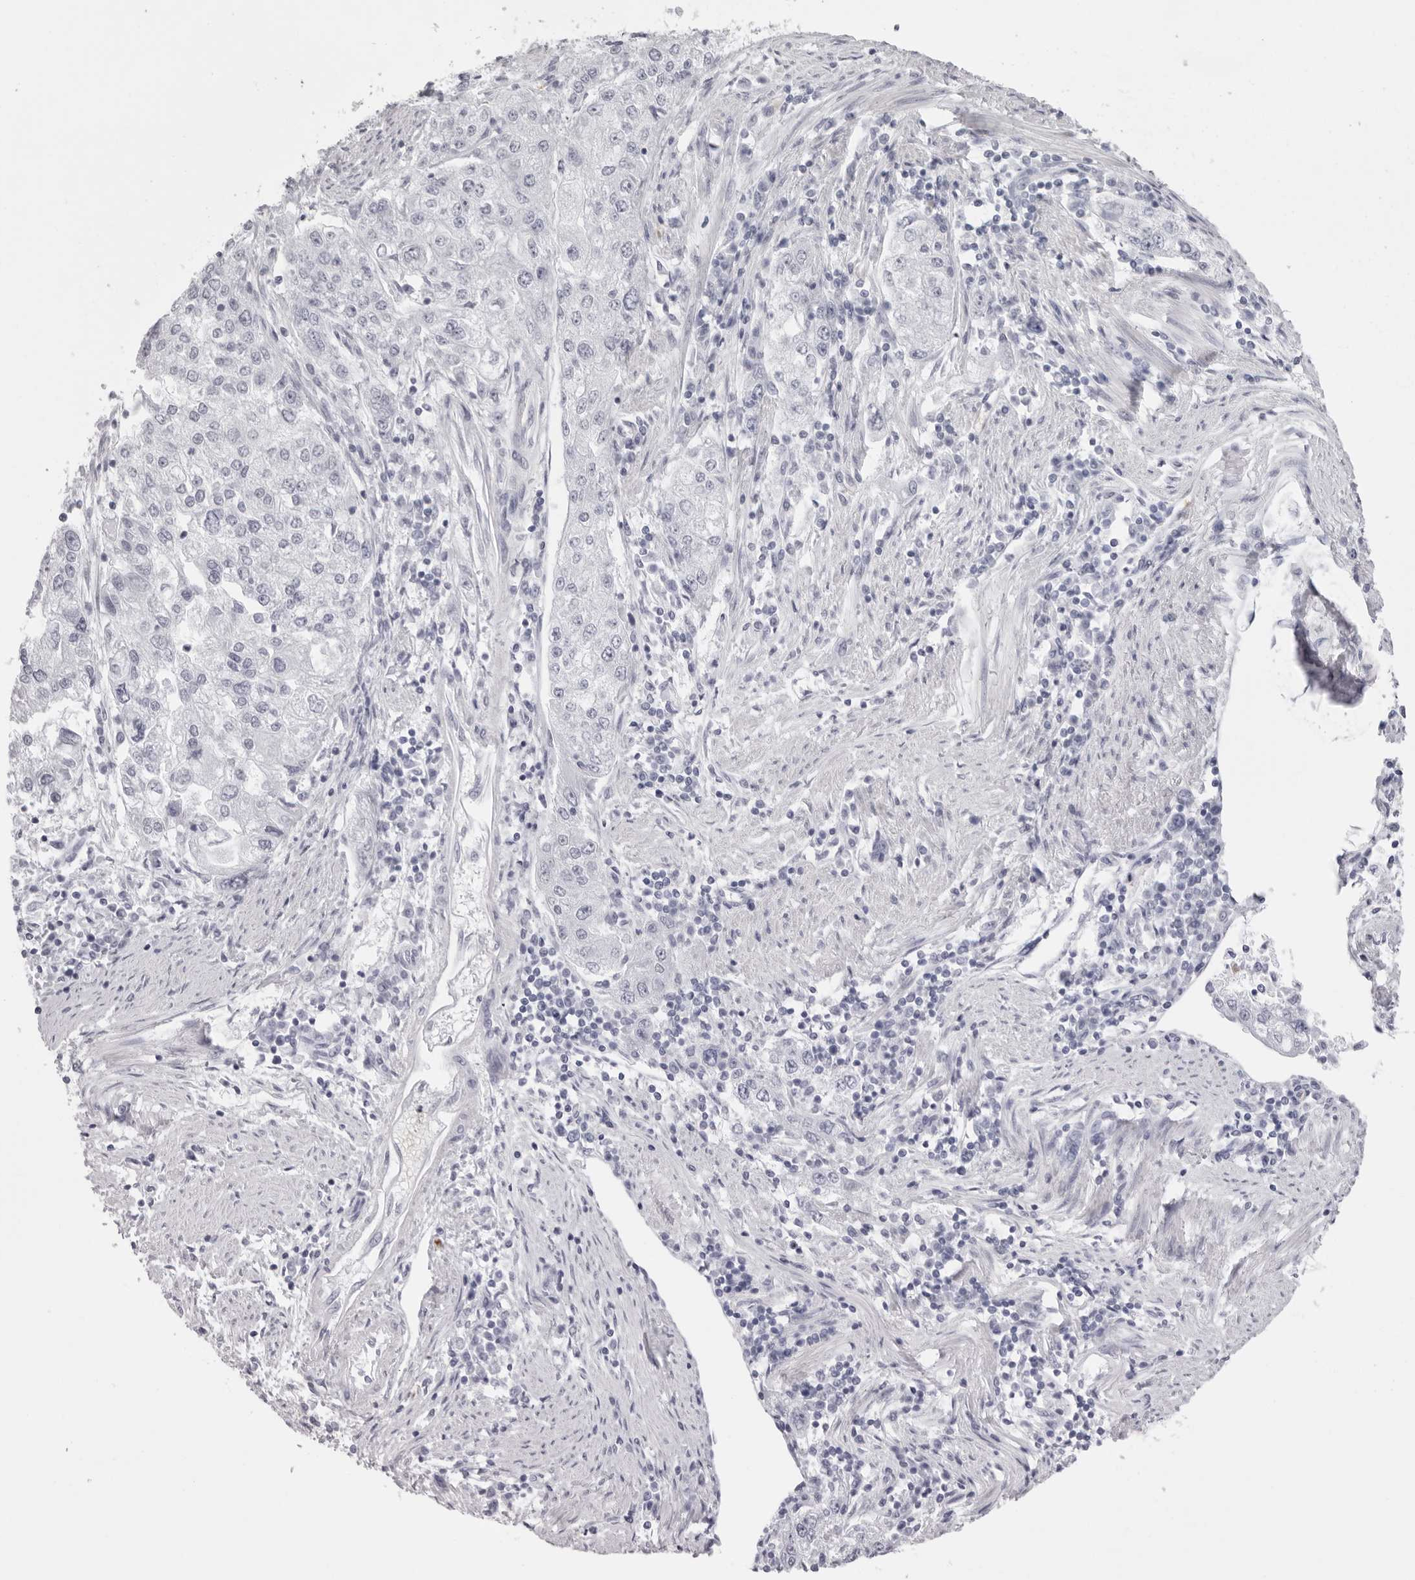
{"staining": {"intensity": "negative", "quantity": "none", "location": "none"}, "tissue": "endometrial cancer", "cell_type": "Tumor cells", "image_type": "cancer", "snomed": [{"axis": "morphology", "description": "Adenocarcinoma, NOS"}, {"axis": "topography", "description": "Endometrium"}], "caption": "DAB immunohistochemical staining of human endometrial adenocarcinoma reveals no significant expression in tumor cells. (DAB (3,3'-diaminobenzidine) immunohistochemistry with hematoxylin counter stain).", "gene": "SPTA1", "patient": {"sex": "female", "age": 49}}